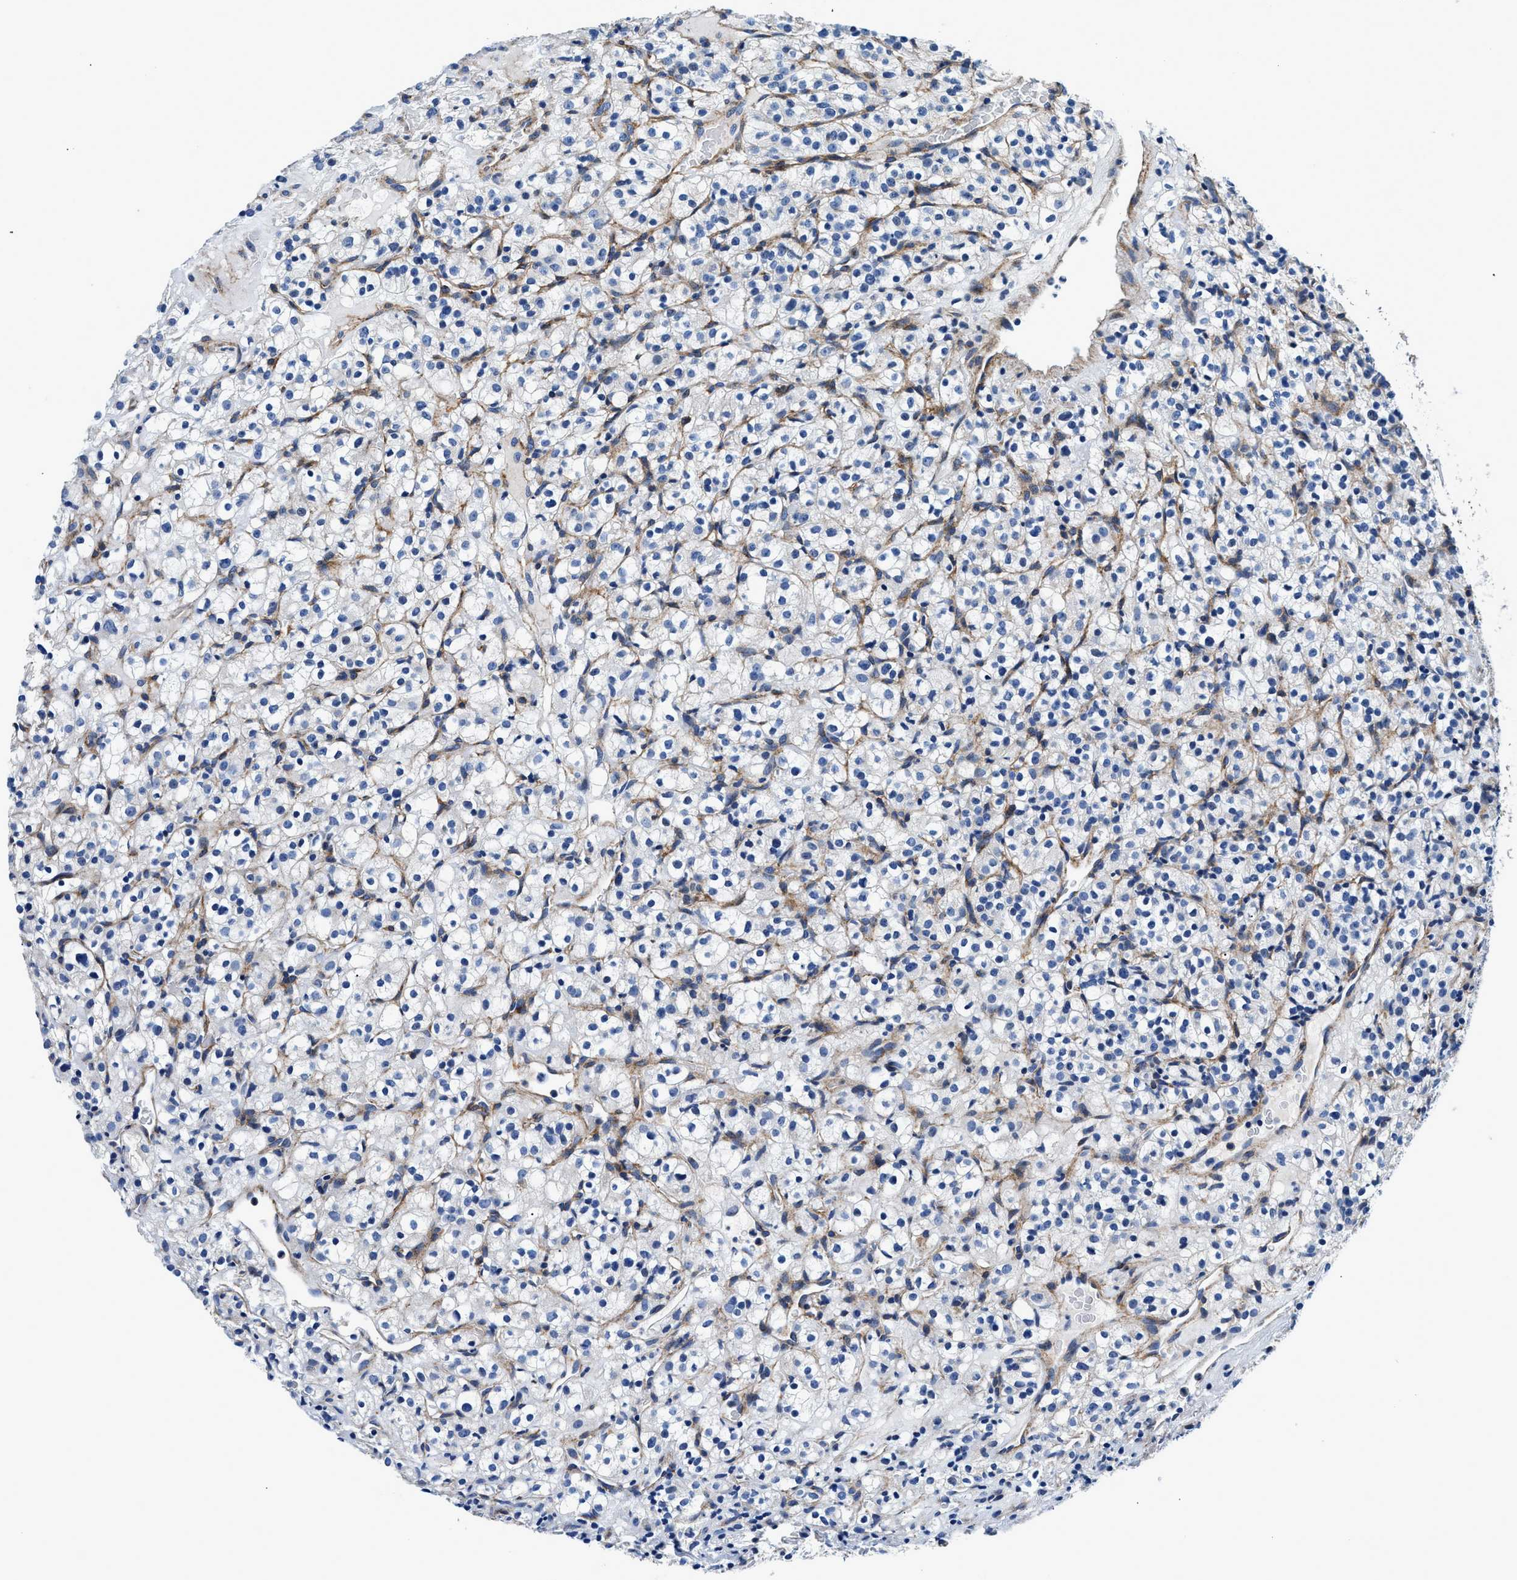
{"staining": {"intensity": "negative", "quantity": "none", "location": "none"}, "tissue": "renal cancer", "cell_type": "Tumor cells", "image_type": "cancer", "snomed": [{"axis": "morphology", "description": "Normal tissue, NOS"}, {"axis": "morphology", "description": "Adenocarcinoma, NOS"}, {"axis": "topography", "description": "Kidney"}], "caption": "The histopathology image displays no staining of tumor cells in renal cancer. (DAB (3,3'-diaminobenzidine) immunohistochemistry (IHC), high magnification).", "gene": "DAG1", "patient": {"sex": "female", "age": 72}}